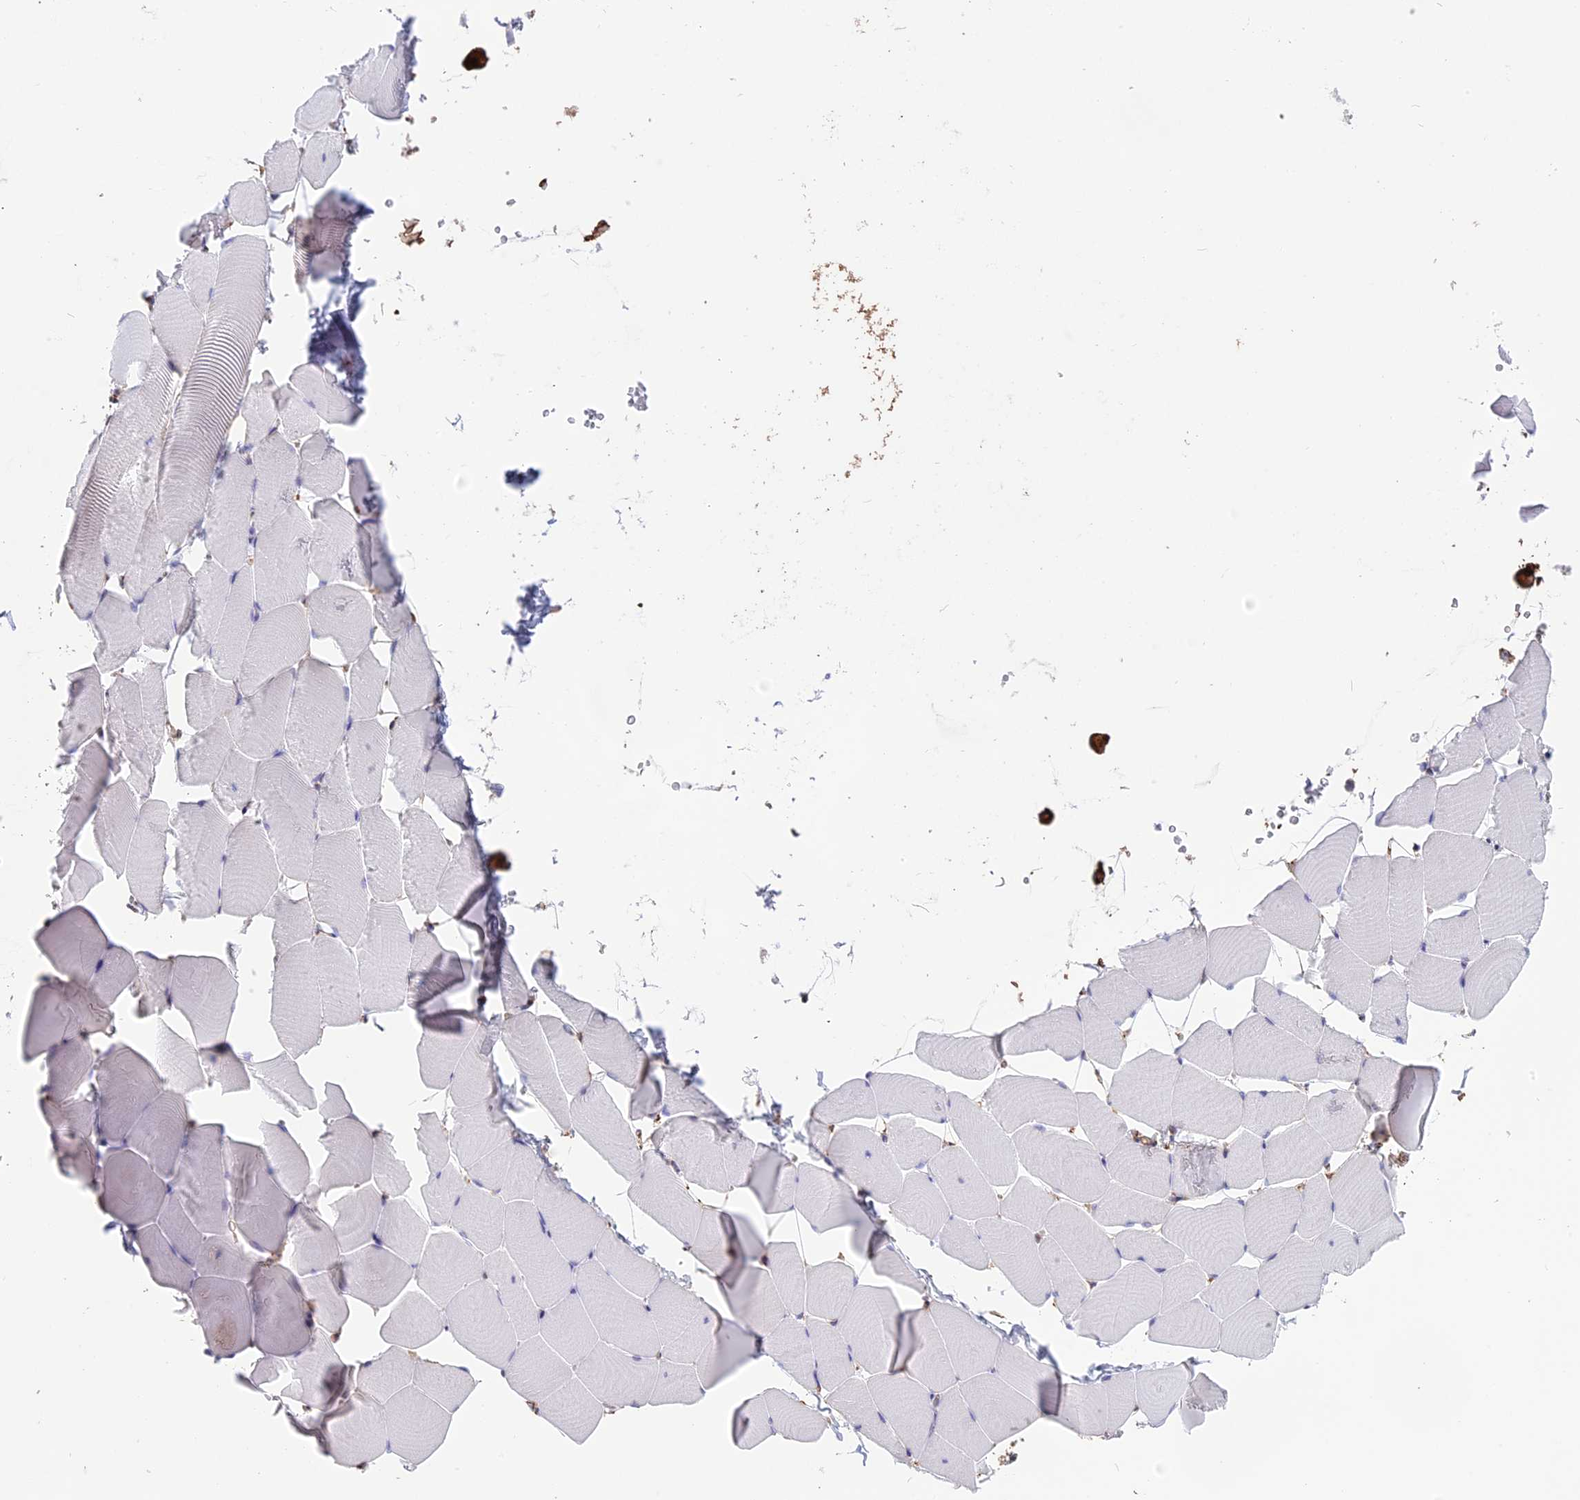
{"staining": {"intensity": "negative", "quantity": "none", "location": "none"}, "tissue": "skeletal muscle", "cell_type": "Myocytes", "image_type": "normal", "snomed": [{"axis": "morphology", "description": "Normal tissue, NOS"}, {"axis": "topography", "description": "Skeletal muscle"}], "caption": "This photomicrograph is of unremarkable skeletal muscle stained with IHC to label a protein in brown with the nuclei are counter-stained blue. There is no staining in myocytes. Nuclei are stained in blue.", "gene": "TMEM255B", "patient": {"sex": "male", "age": 25}}